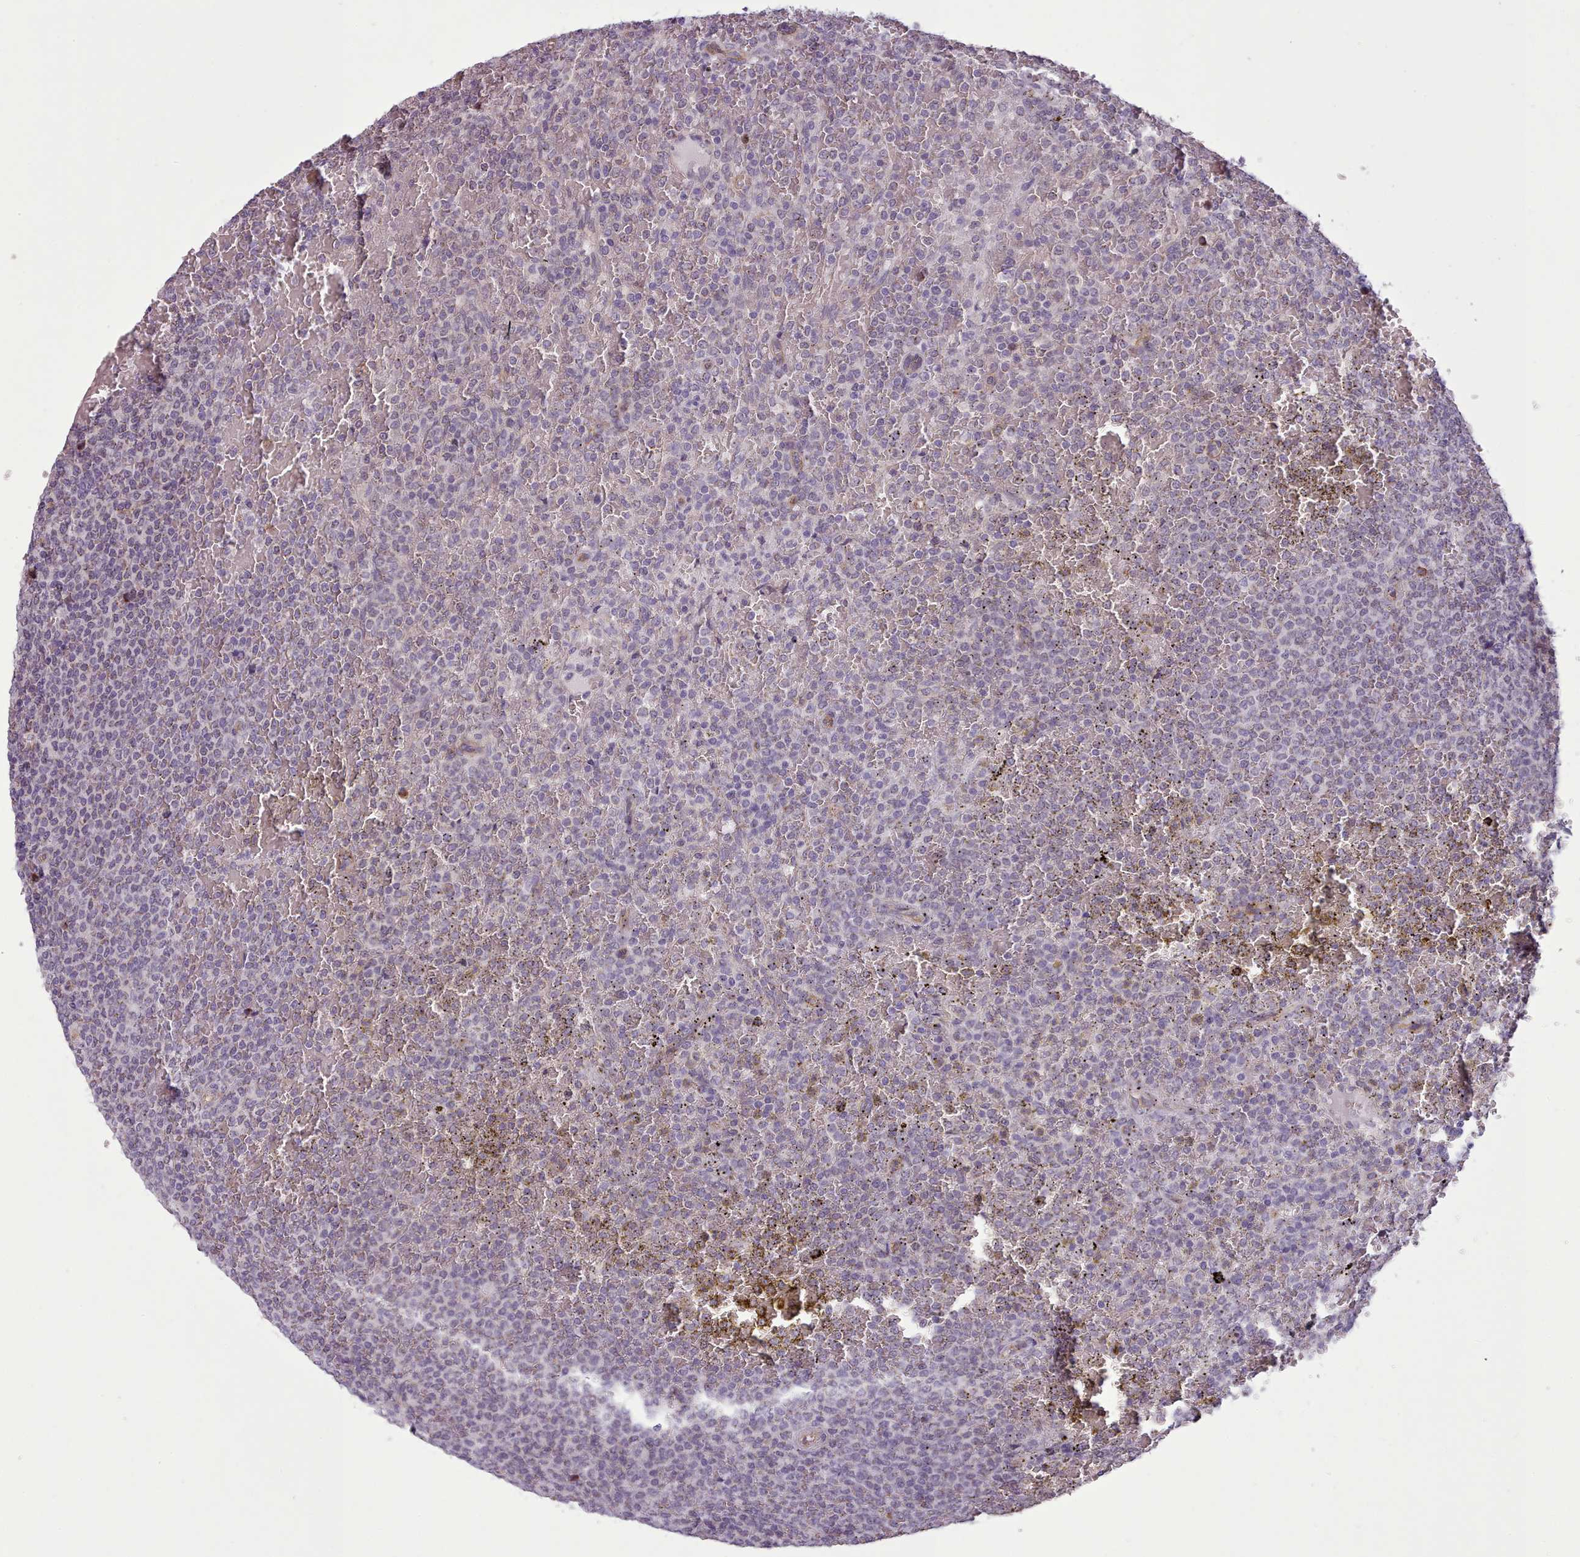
{"staining": {"intensity": "negative", "quantity": "none", "location": "none"}, "tissue": "lymphoma", "cell_type": "Tumor cells", "image_type": "cancer", "snomed": [{"axis": "morphology", "description": "Malignant lymphoma, non-Hodgkin's type, Low grade"}, {"axis": "topography", "description": "Spleen"}], "caption": "Image shows no significant protein expression in tumor cells of lymphoma.", "gene": "PLD4", "patient": {"sex": "male", "age": 60}}